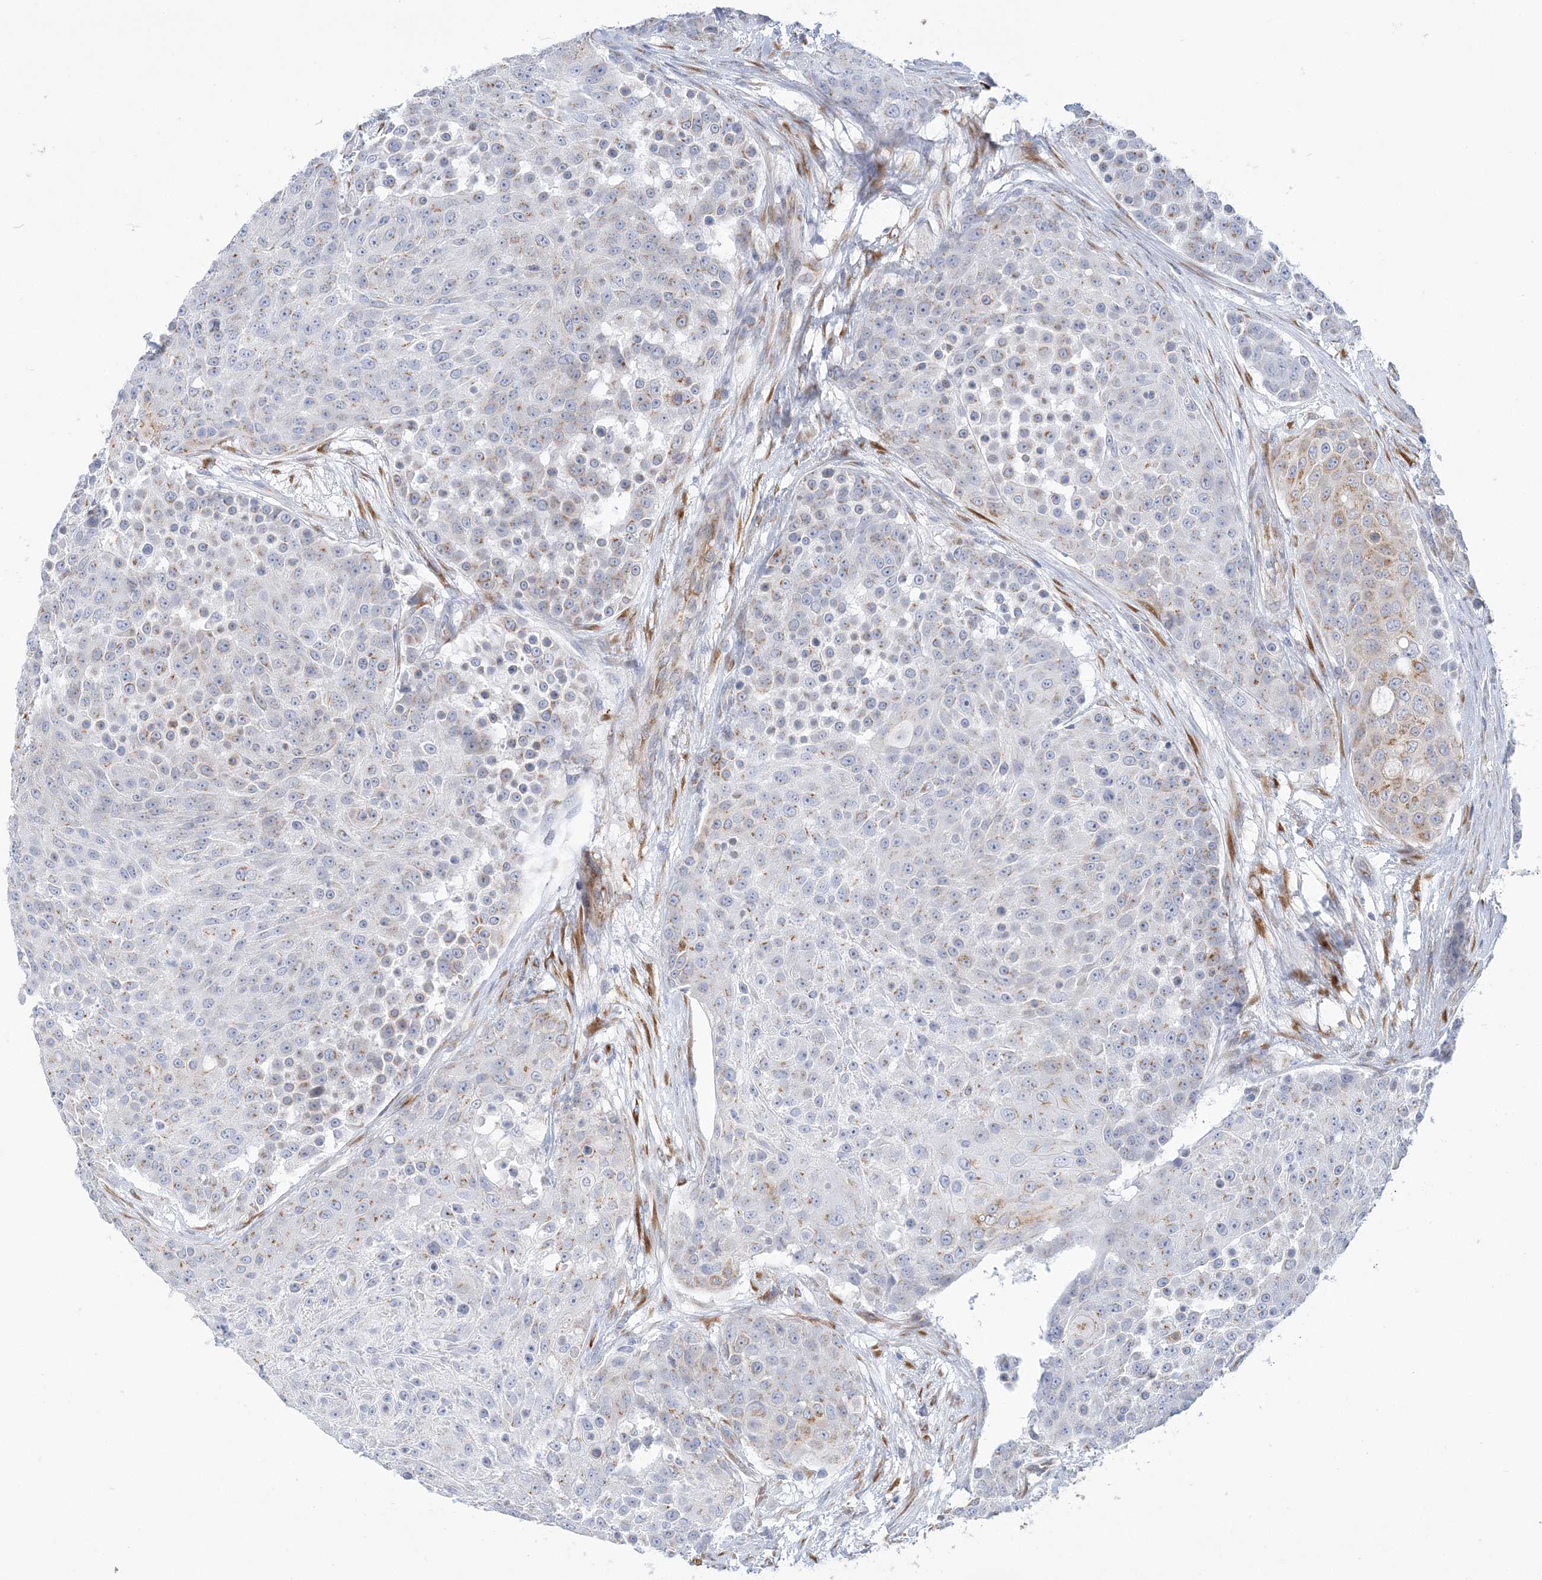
{"staining": {"intensity": "weak", "quantity": "<25%", "location": "cytoplasmic/membranous"}, "tissue": "urothelial cancer", "cell_type": "Tumor cells", "image_type": "cancer", "snomed": [{"axis": "morphology", "description": "Urothelial carcinoma, High grade"}, {"axis": "topography", "description": "Urinary bladder"}], "caption": "The photomicrograph reveals no significant positivity in tumor cells of urothelial cancer.", "gene": "PLEKHG4B", "patient": {"sex": "female", "age": 63}}